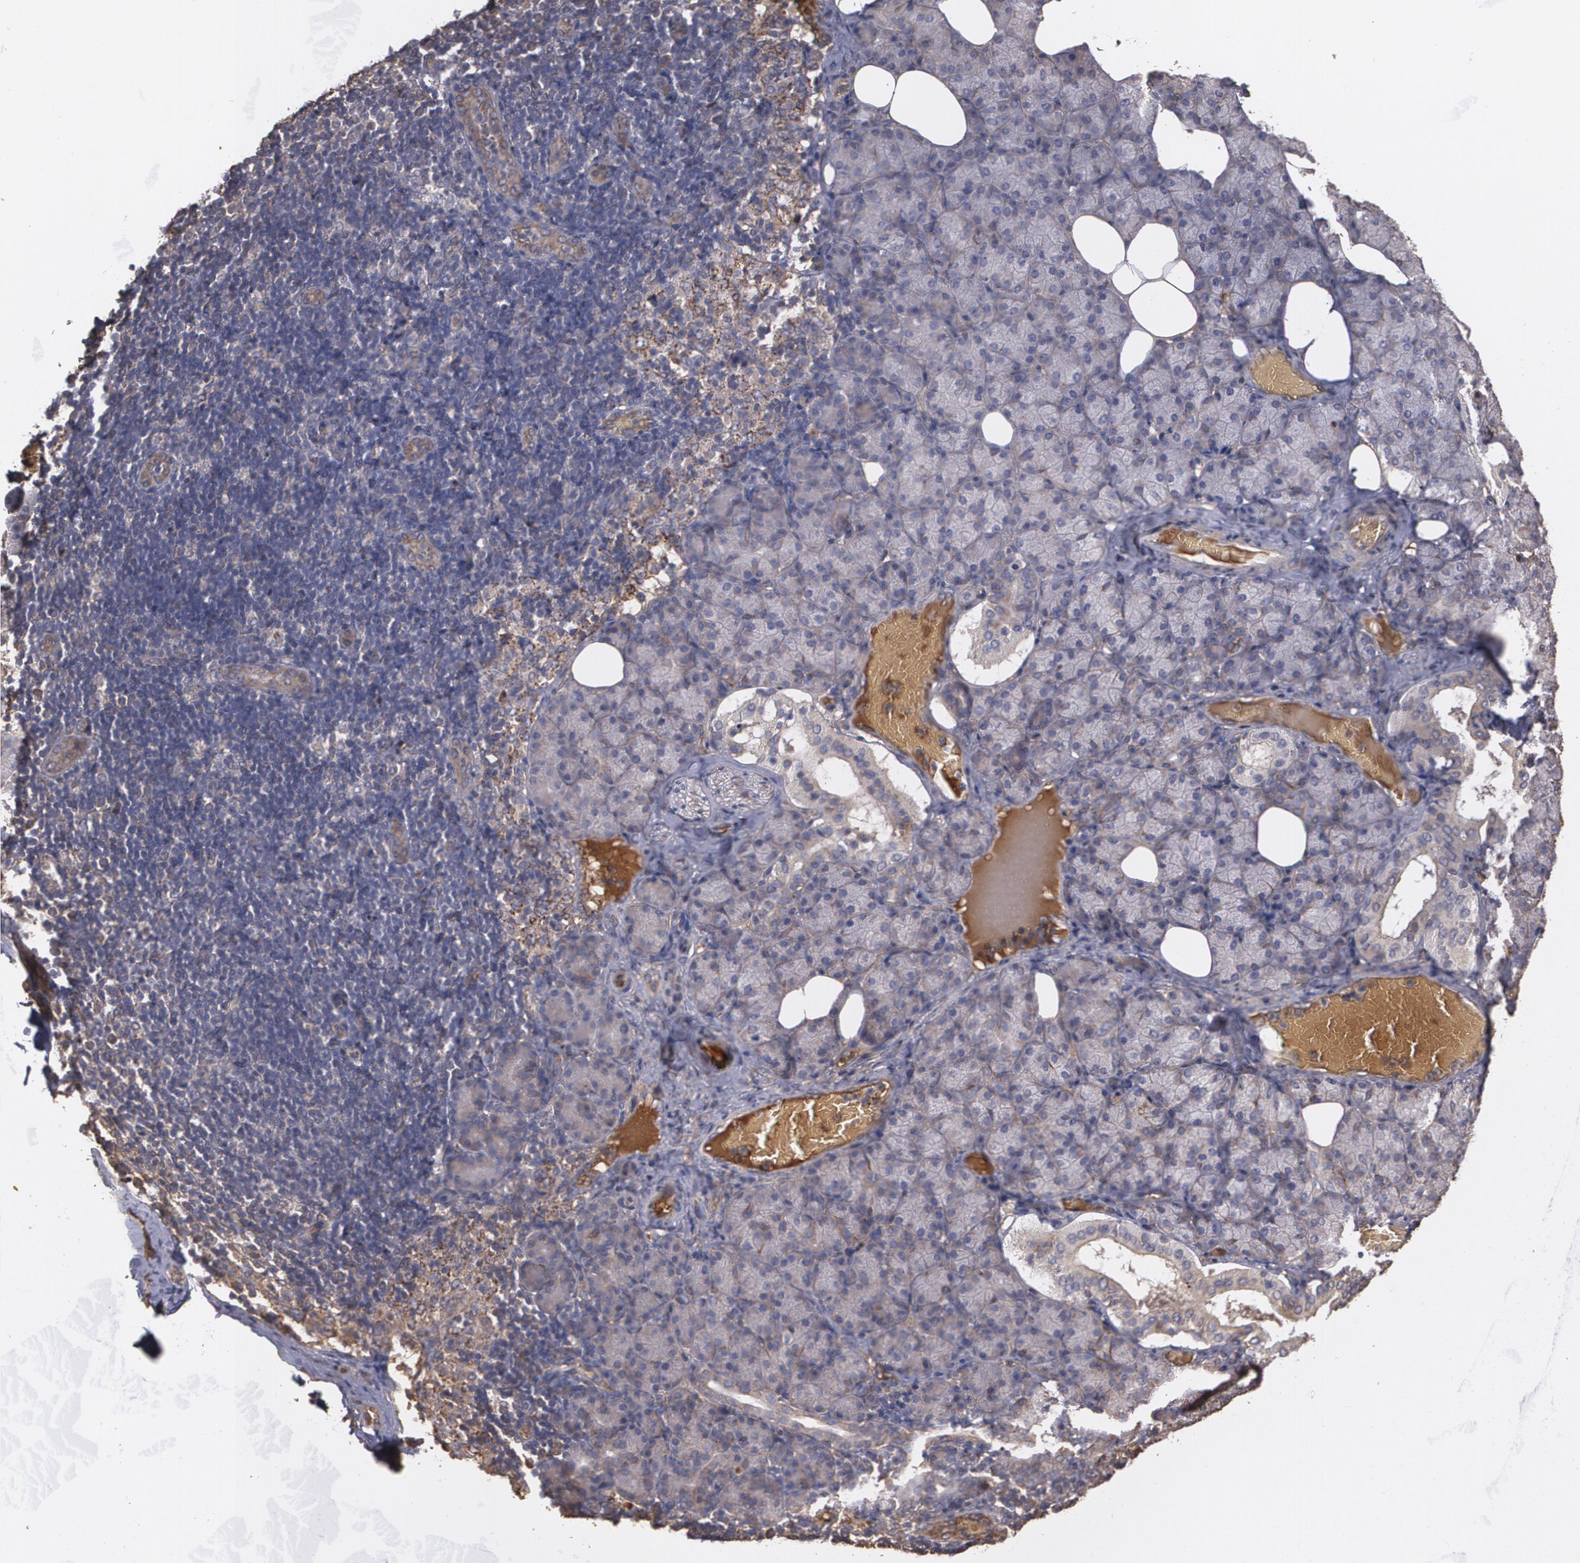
{"staining": {"intensity": "weak", "quantity": ">75%", "location": "cytoplasmic/membranous"}, "tissue": "salivary gland", "cell_type": "Glandular cells", "image_type": "normal", "snomed": [{"axis": "morphology", "description": "Normal tissue, NOS"}, {"axis": "topography", "description": "Lymph node"}, {"axis": "topography", "description": "Salivary gland"}], "caption": "IHC photomicrograph of unremarkable human salivary gland stained for a protein (brown), which reveals low levels of weak cytoplasmic/membranous expression in approximately >75% of glandular cells.", "gene": "PON1", "patient": {"sex": "male", "age": 8}}